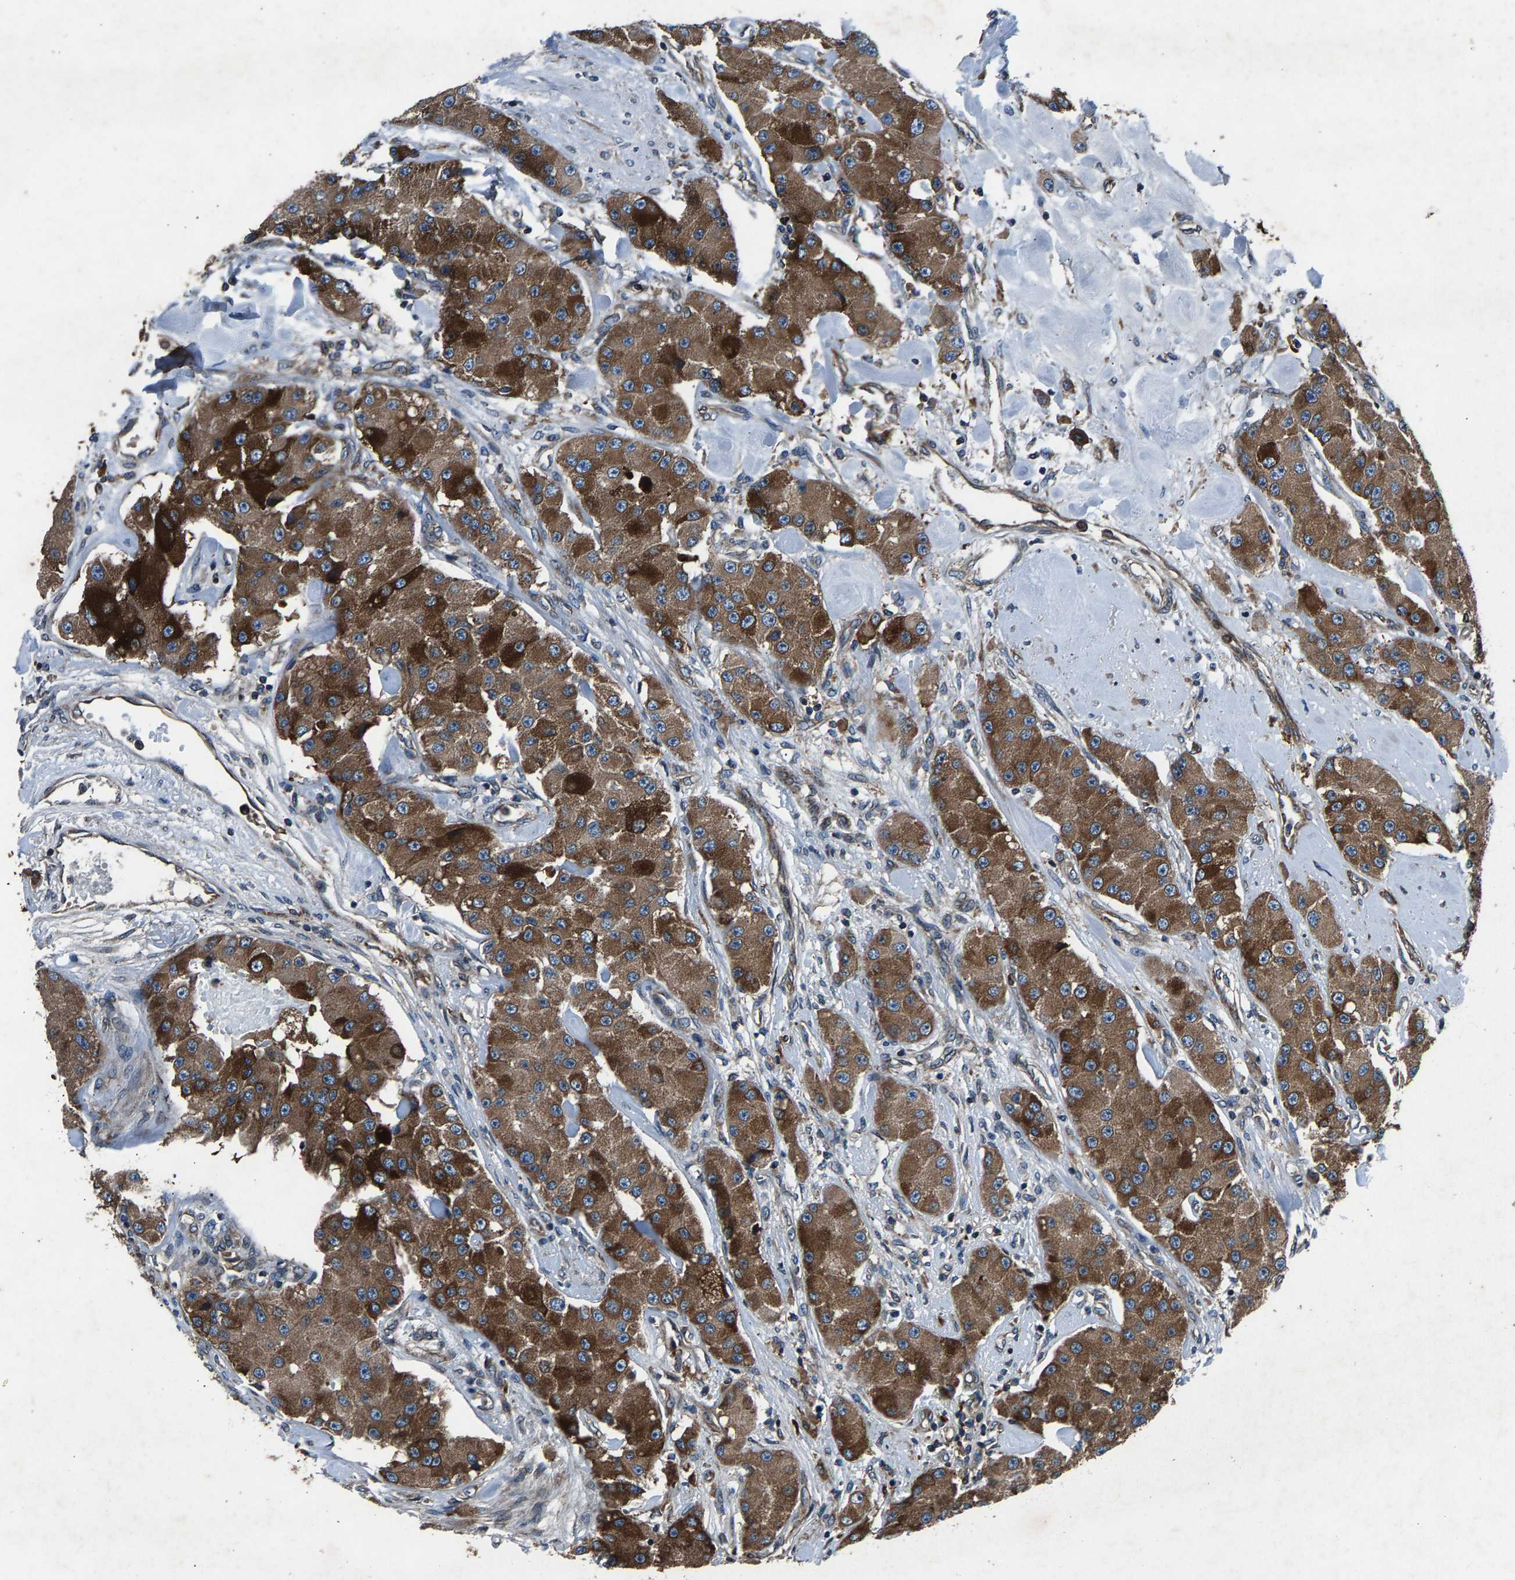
{"staining": {"intensity": "moderate", "quantity": ">75%", "location": "cytoplasmic/membranous"}, "tissue": "carcinoid", "cell_type": "Tumor cells", "image_type": "cancer", "snomed": [{"axis": "morphology", "description": "Carcinoid, malignant, NOS"}, {"axis": "topography", "description": "Pancreas"}], "caption": "This image displays immunohistochemistry staining of carcinoid, with medium moderate cytoplasmic/membranous positivity in approximately >75% of tumor cells.", "gene": "LPCAT1", "patient": {"sex": "male", "age": 41}}